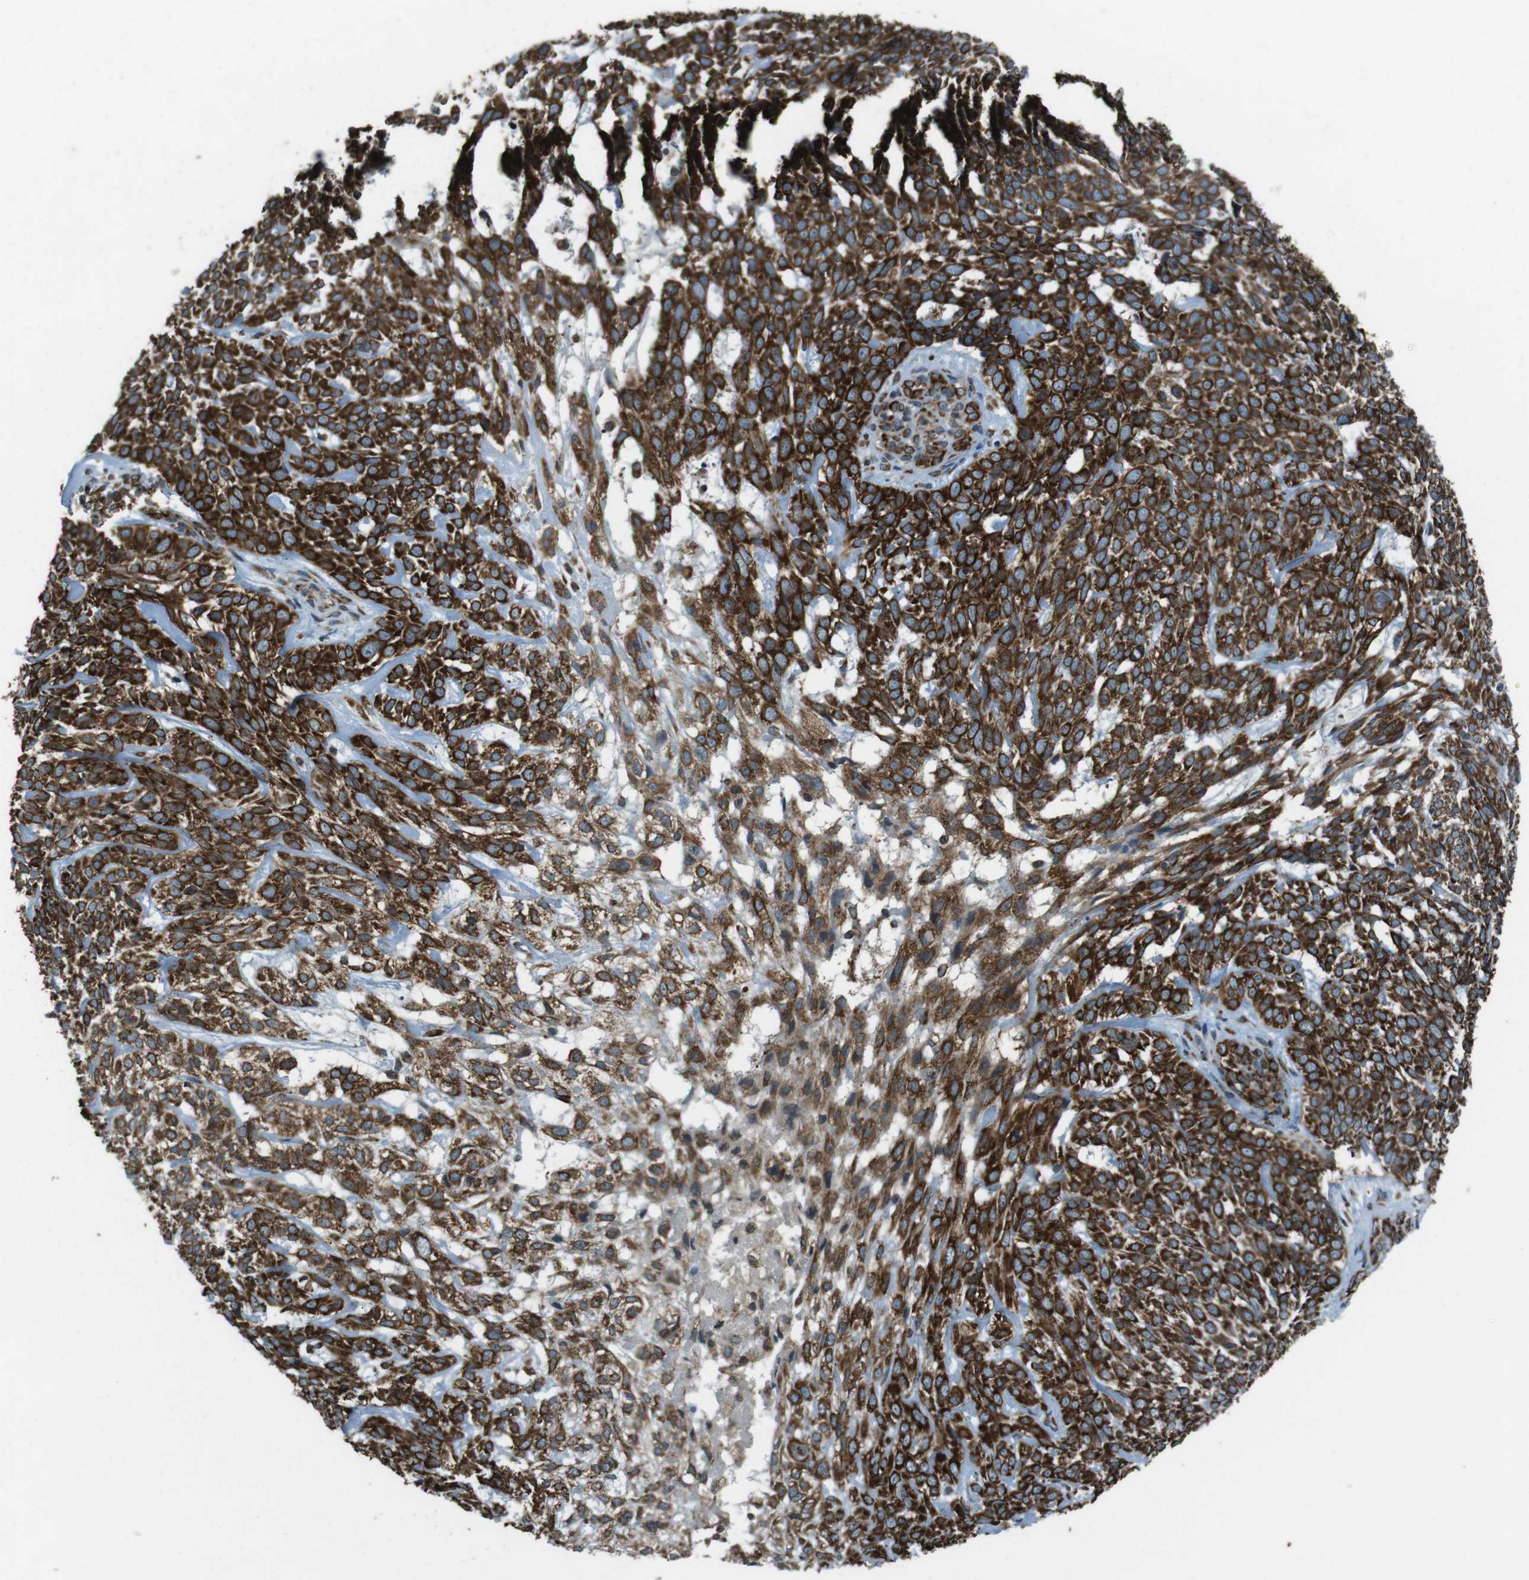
{"staining": {"intensity": "strong", "quantity": ">75%", "location": "cytoplasmic/membranous"}, "tissue": "skin cancer", "cell_type": "Tumor cells", "image_type": "cancer", "snomed": [{"axis": "morphology", "description": "Basal cell carcinoma"}, {"axis": "topography", "description": "Skin"}], "caption": "Immunohistochemical staining of human basal cell carcinoma (skin) shows high levels of strong cytoplasmic/membranous staining in approximately >75% of tumor cells.", "gene": "KTN1", "patient": {"sex": "male", "age": 72}}